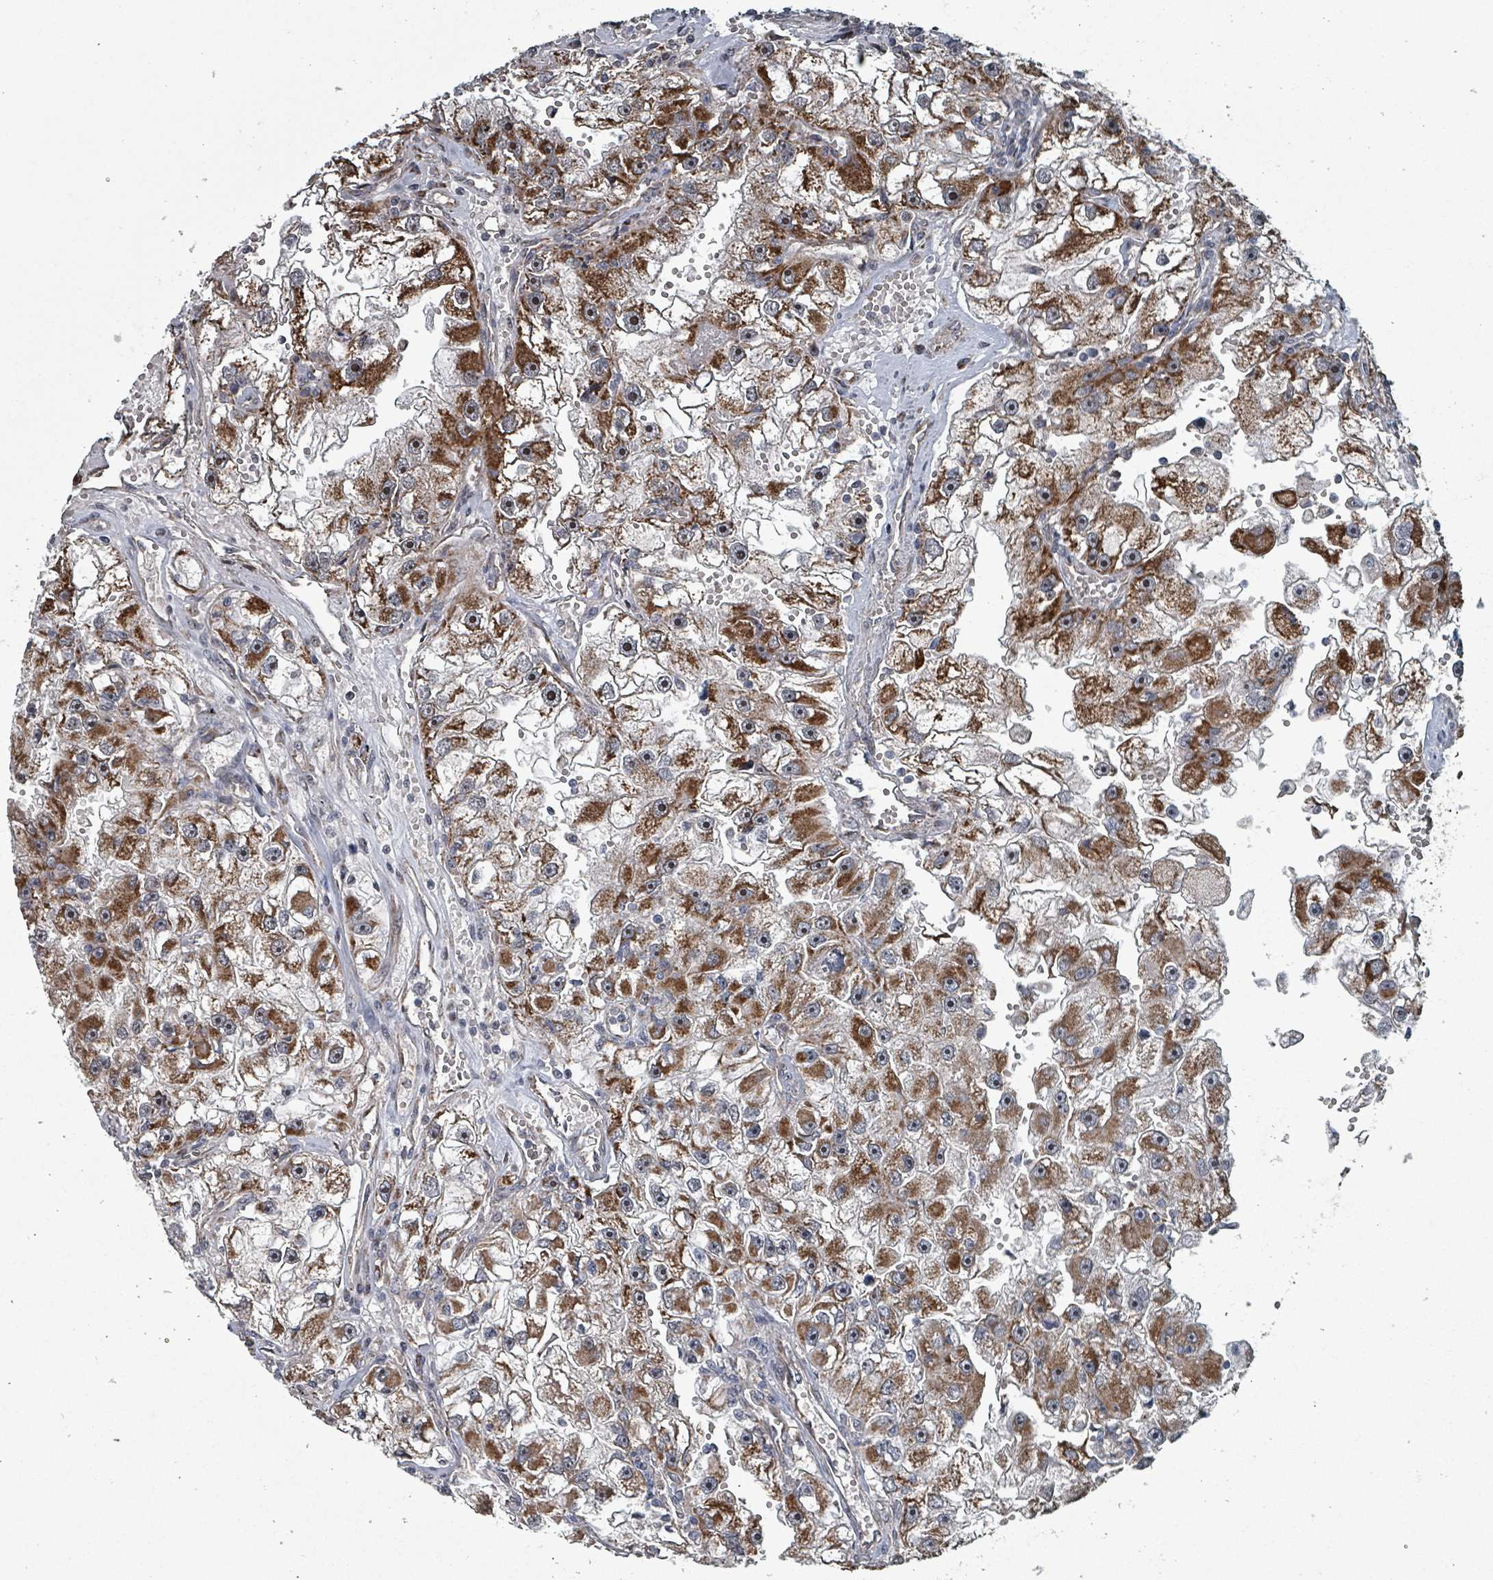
{"staining": {"intensity": "strong", "quantity": ">75%", "location": "cytoplasmic/membranous"}, "tissue": "renal cancer", "cell_type": "Tumor cells", "image_type": "cancer", "snomed": [{"axis": "morphology", "description": "Adenocarcinoma, NOS"}, {"axis": "topography", "description": "Kidney"}], "caption": "Protein staining shows strong cytoplasmic/membranous staining in about >75% of tumor cells in adenocarcinoma (renal).", "gene": "MRPL4", "patient": {"sex": "male", "age": 63}}